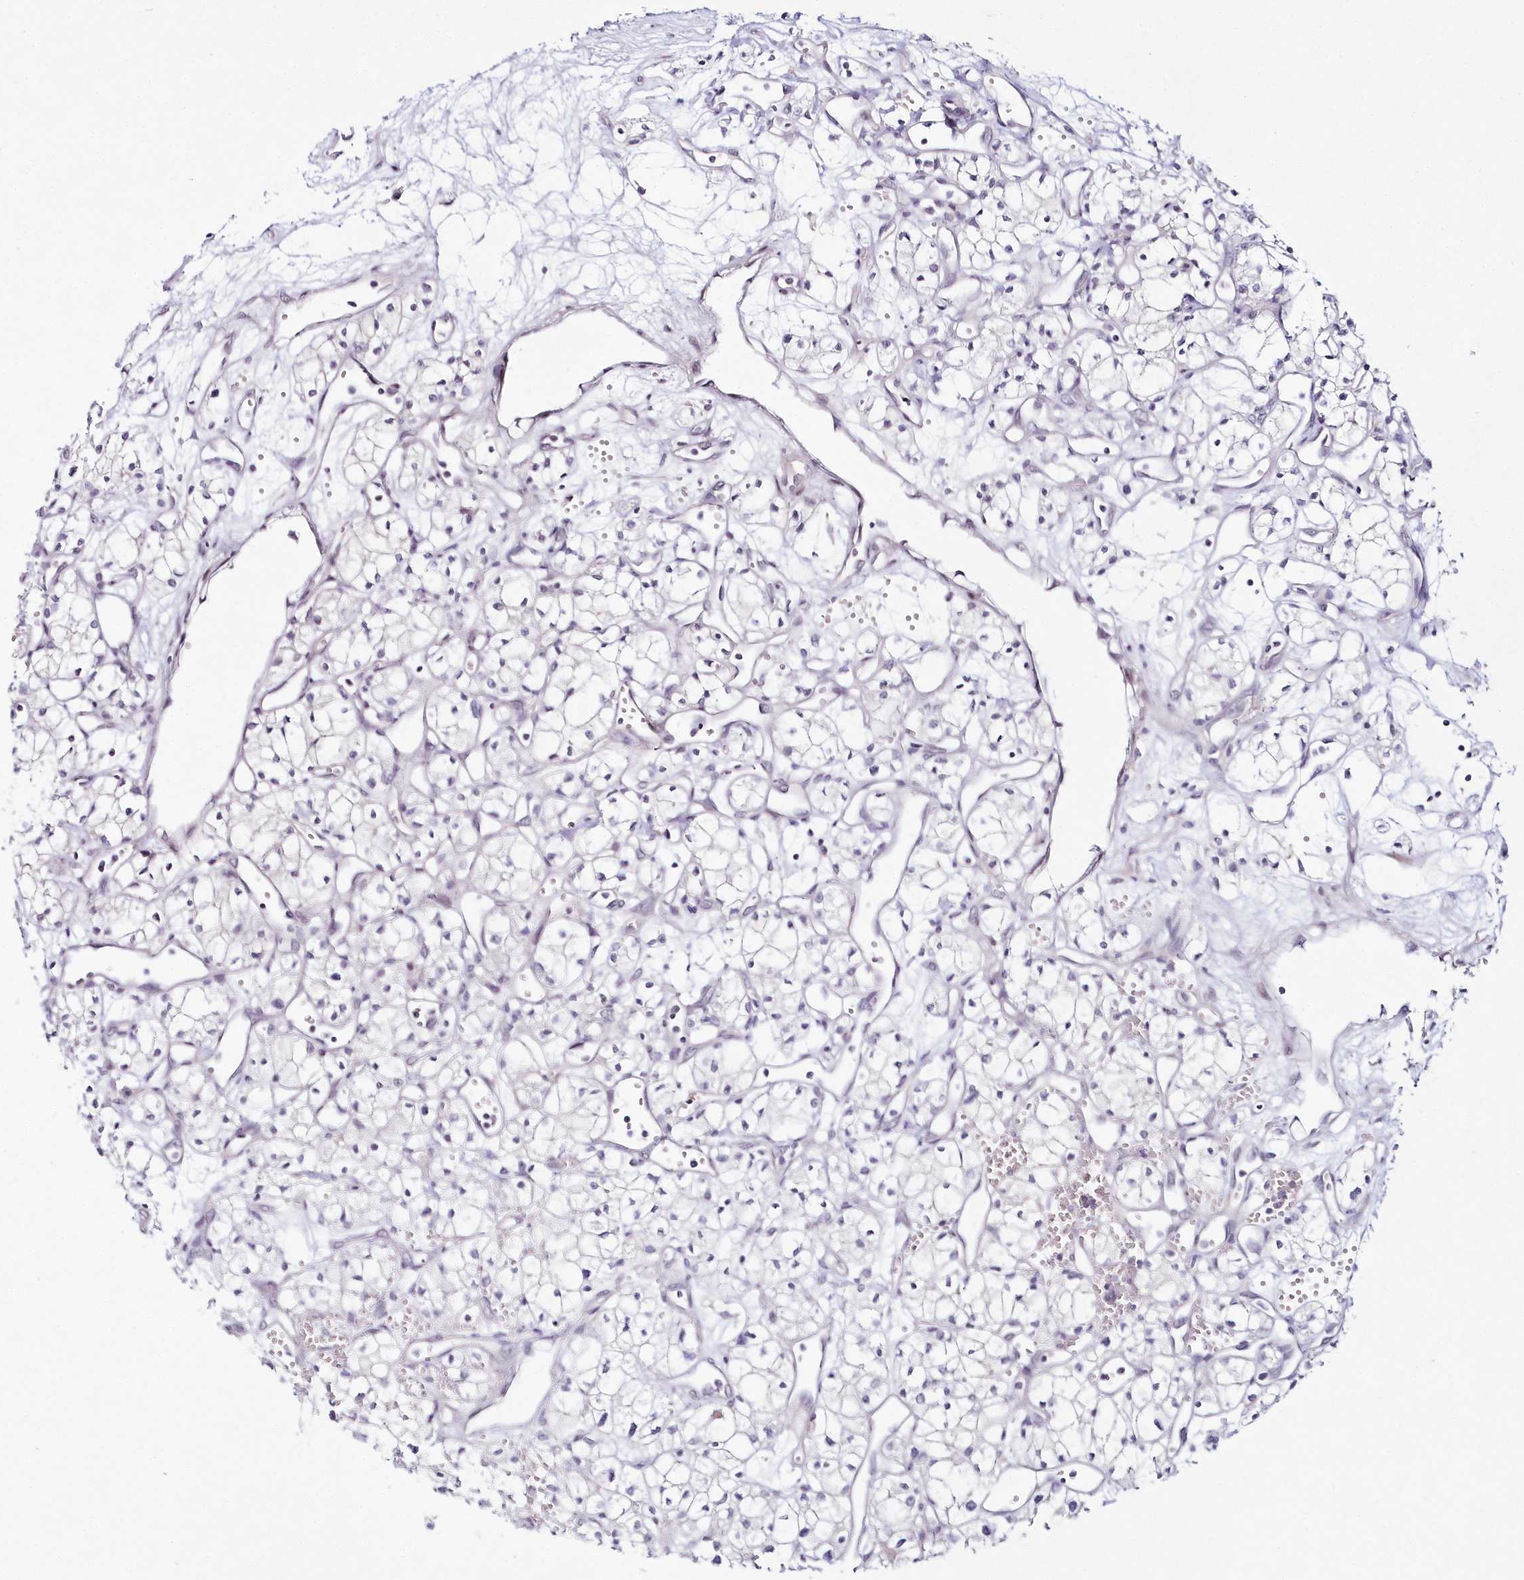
{"staining": {"intensity": "negative", "quantity": "none", "location": "none"}, "tissue": "renal cancer", "cell_type": "Tumor cells", "image_type": "cancer", "snomed": [{"axis": "morphology", "description": "Adenocarcinoma, NOS"}, {"axis": "topography", "description": "Kidney"}], "caption": "Human renal cancer (adenocarcinoma) stained for a protein using IHC shows no expression in tumor cells.", "gene": "HYCC2", "patient": {"sex": "male", "age": 59}}